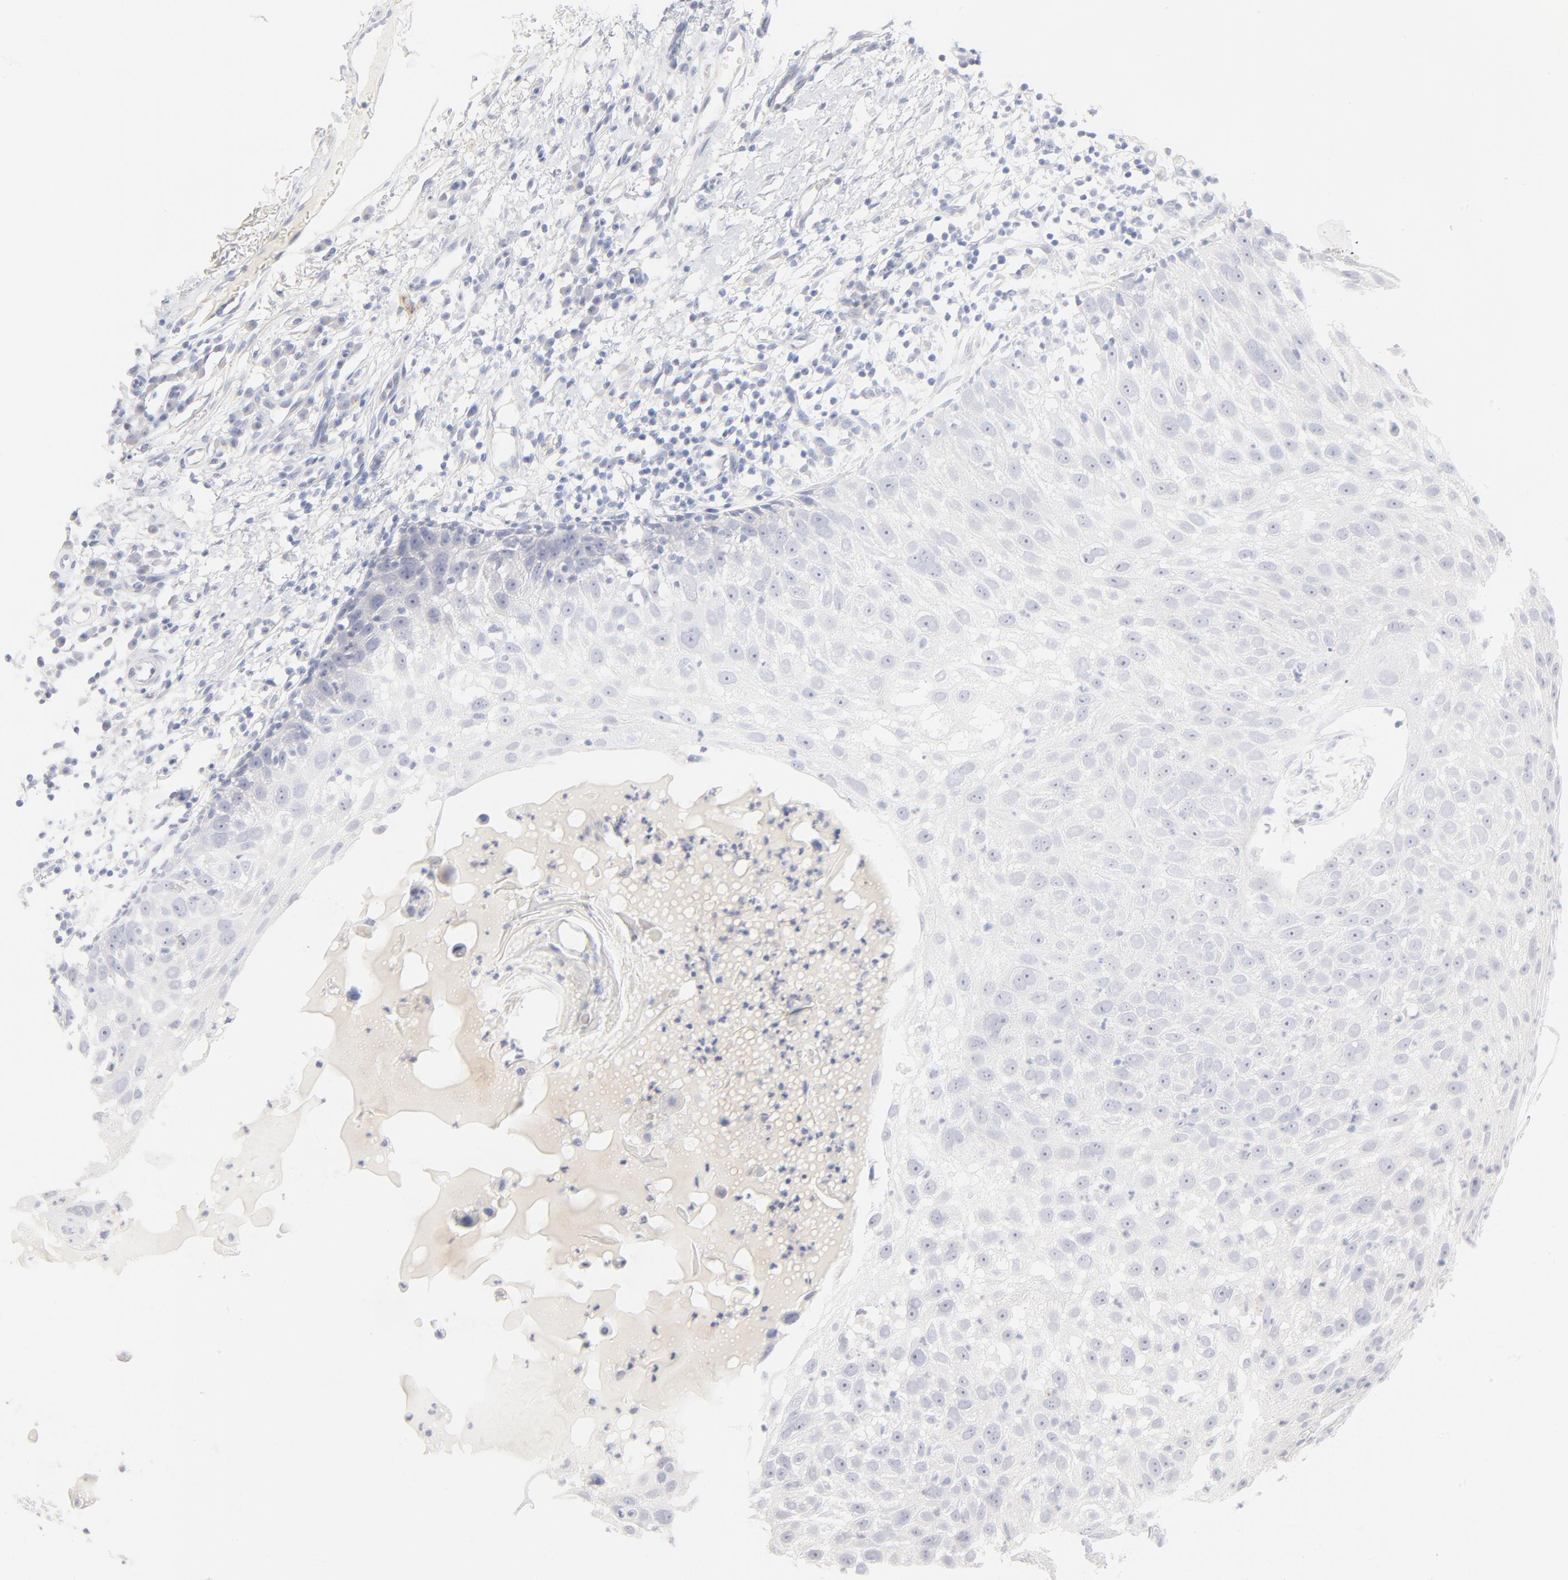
{"staining": {"intensity": "negative", "quantity": "none", "location": "none"}, "tissue": "skin cancer", "cell_type": "Tumor cells", "image_type": "cancer", "snomed": [{"axis": "morphology", "description": "Squamous cell carcinoma, NOS"}, {"axis": "topography", "description": "Skin"}], "caption": "This histopathology image is of squamous cell carcinoma (skin) stained with immunohistochemistry to label a protein in brown with the nuclei are counter-stained blue. There is no positivity in tumor cells. The staining is performed using DAB brown chromogen with nuclei counter-stained in using hematoxylin.", "gene": "ONECUT1", "patient": {"sex": "male", "age": 87}}